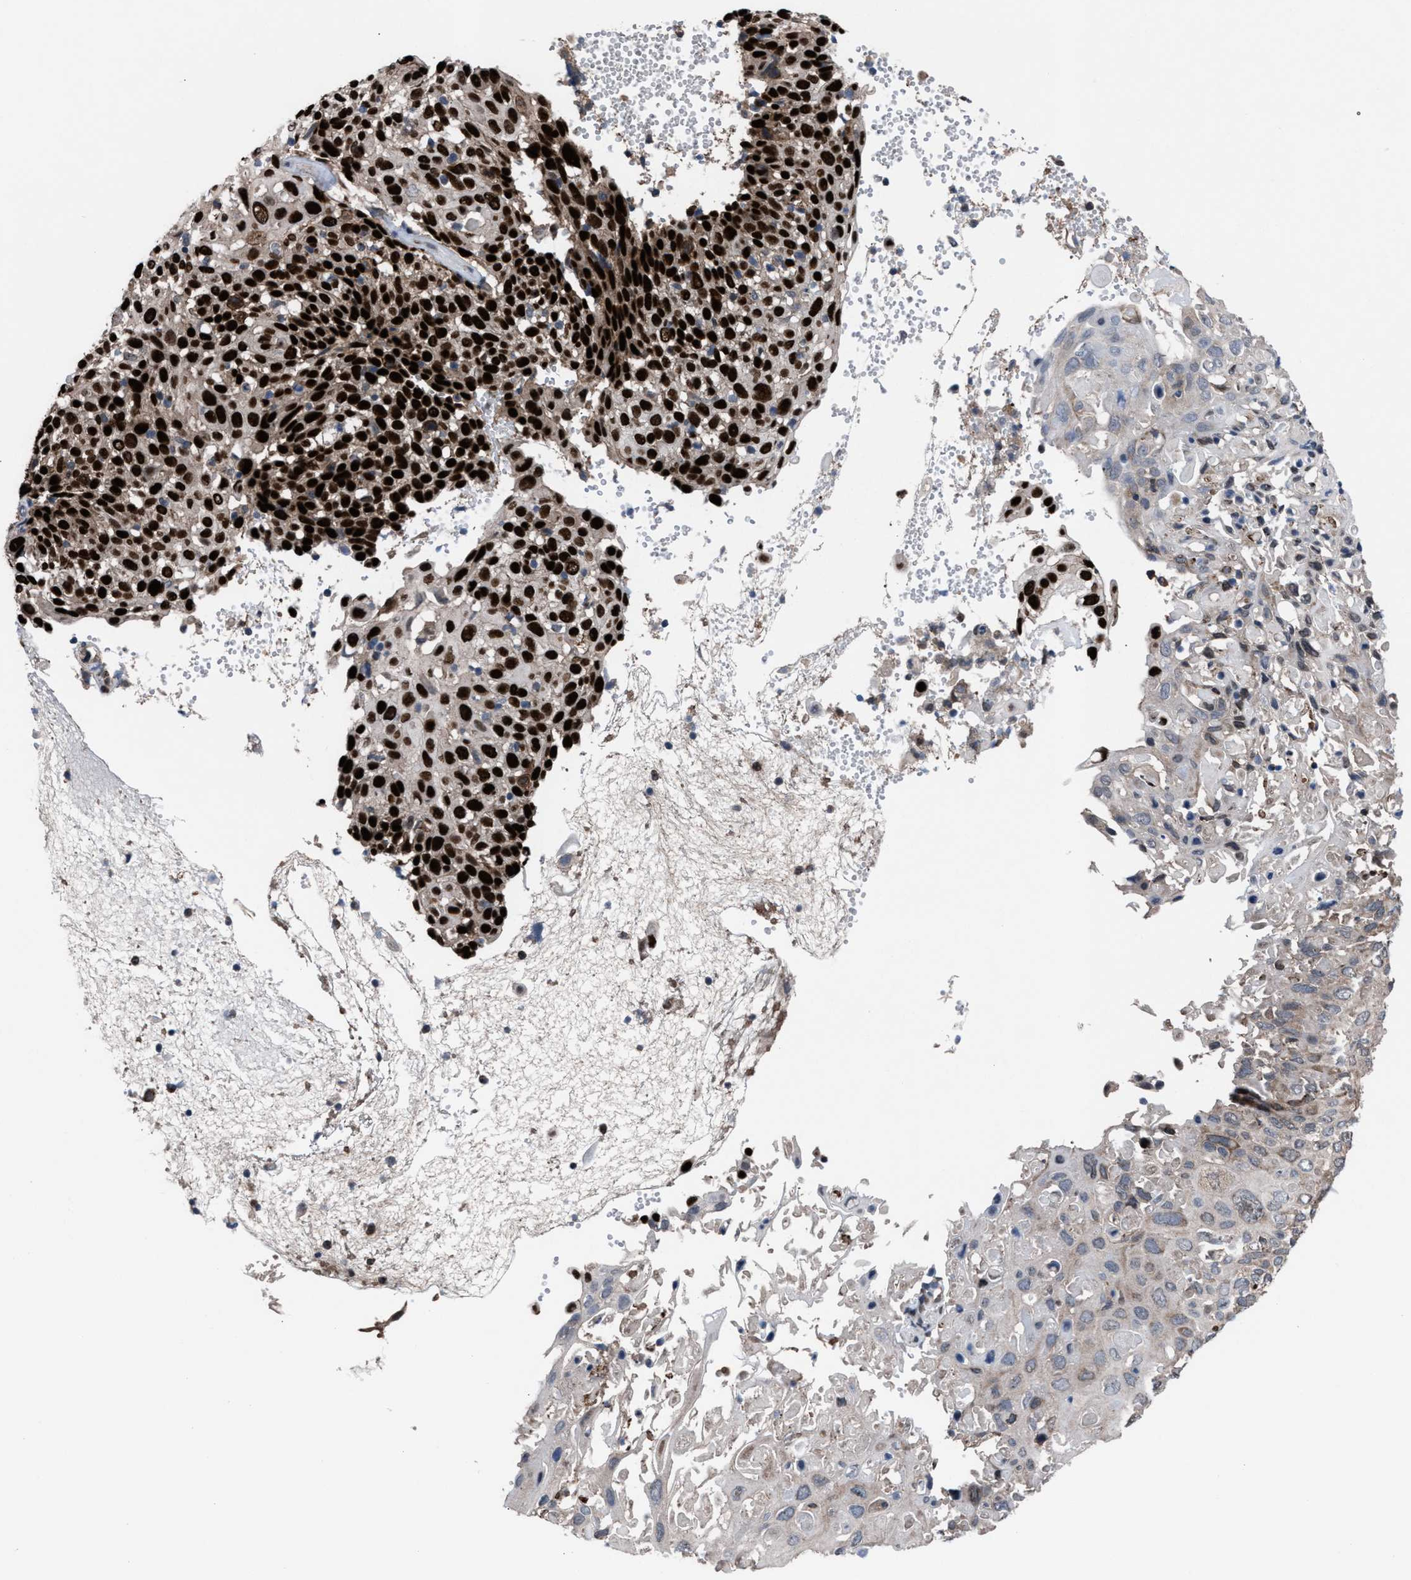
{"staining": {"intensity": "strong", "quantity": "<25%", "location": "cytoplasmic/membranous,nuclear"}, "tissue": "cervical cancer", "cell_type": "Tumor cells", "image_type": "cancer", "snomed": [{"axis": "morphology", "description": "Squamous cell carcinoma, NOS"}, {"axis": "topography", "description": "Cervix"}], "caption": "Protein positivity by immunohistochemistry demonstrates strong cytoplasmic/membranous and nuclear positivity in about <25% of tumor cells in cervical squamous cell carcinoma.", "gene": "TP53BP2", "patient": {"sex": "female", "age": 74}}